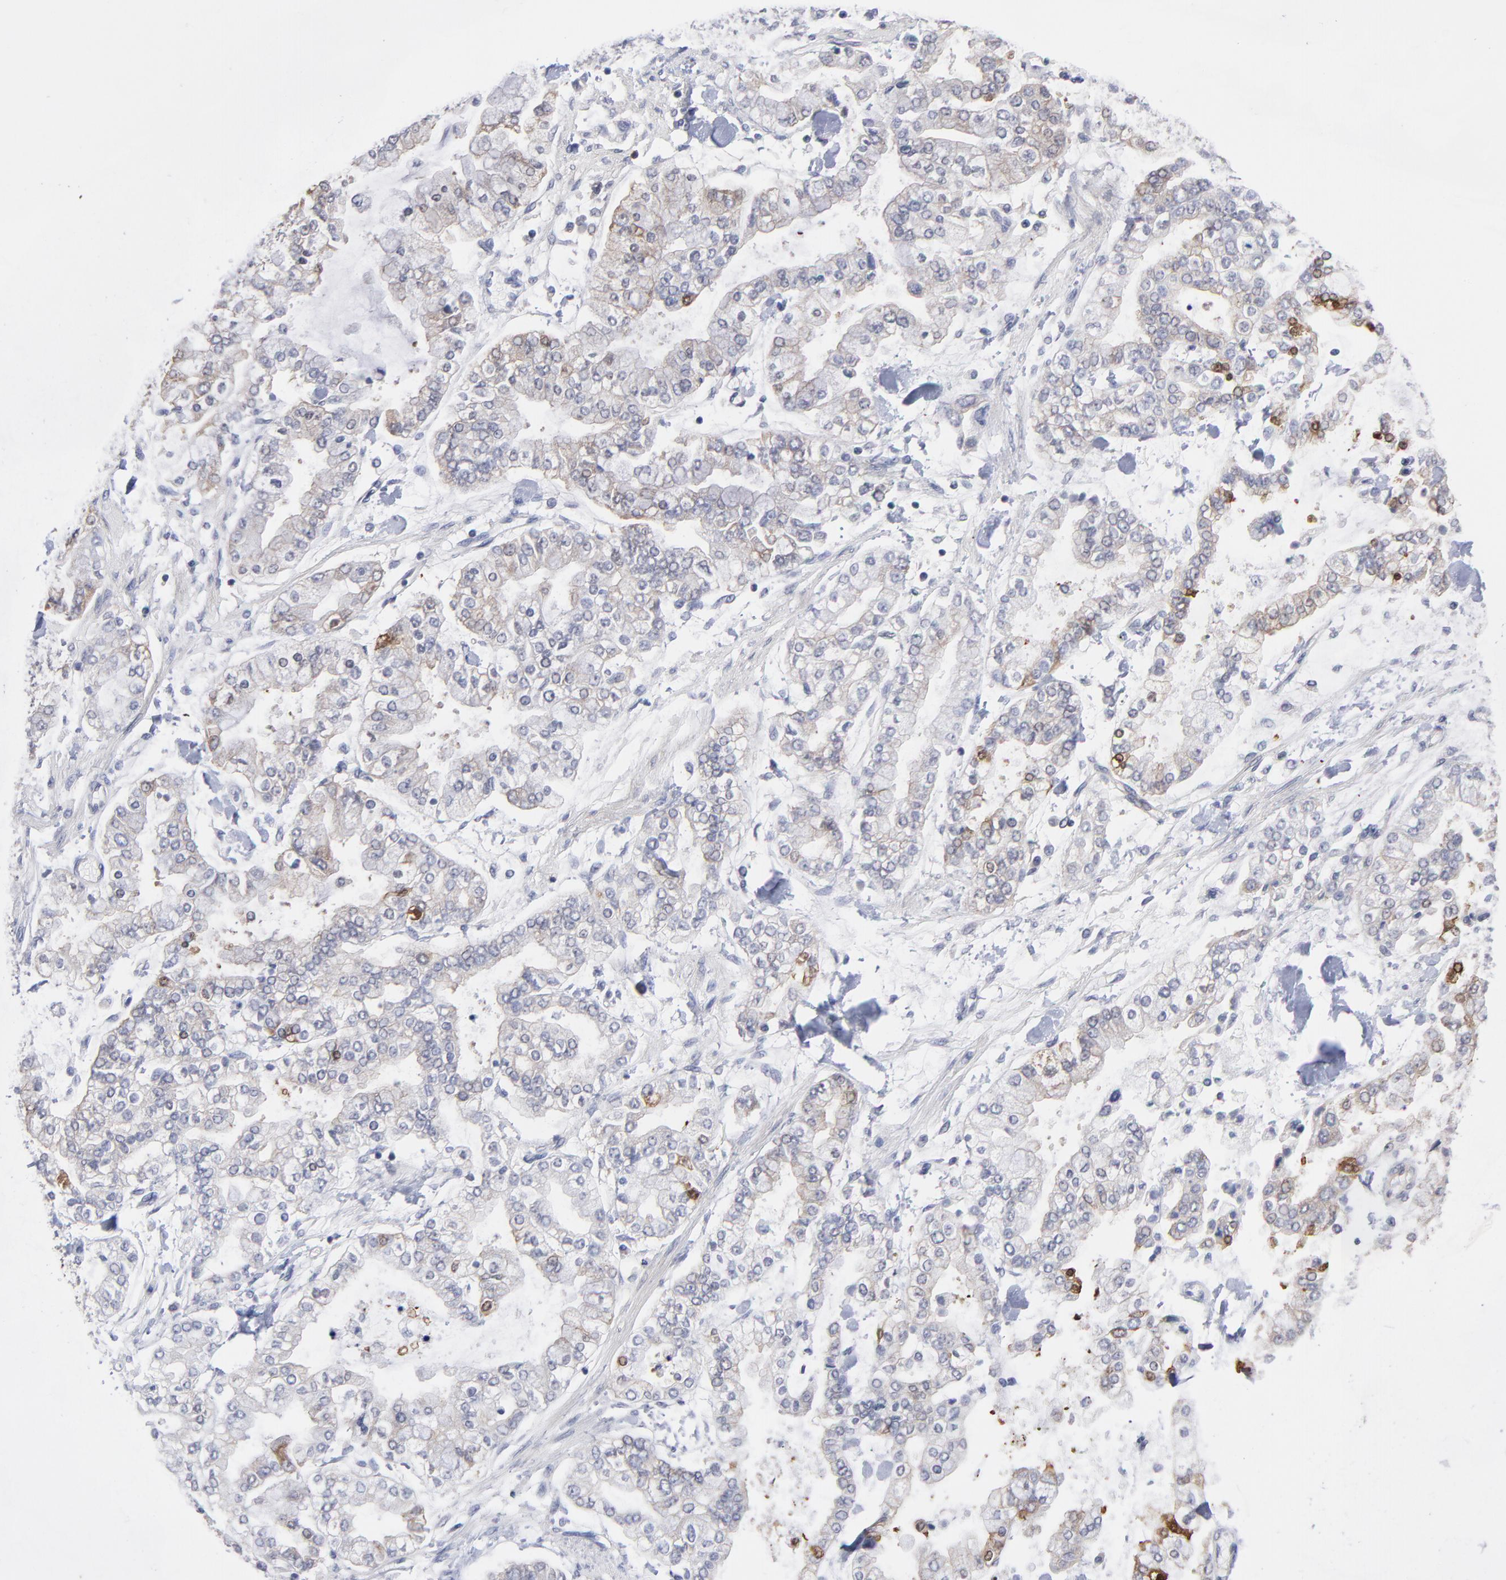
{"staining": {"intensity": "weak", "quantity": "<25%", "location": "cytoplasmic/membranous"}, "tissue": "stomach cancer", "cell_type": "Tumor cells", "image_type": "cancer", "snomed": [{"axis": "morphology", "description": "Normal tissue, NOS"}, {"axis": "morphology", "description": "Adenocarcinoma, NOS"}, {"axis": "topography", "description": "Stomach, upper"}, {"axis": "topography", "description": "Stomach"}], "caption": "The image demonstrates no staining of tumor cells in adenocarcinoma (stomach). Brightfield microscopy of IHC stained with DAB (brown) and hematoxylin (blue), captured at high magnification.", "gene": "NFKBIA", "patient": {"sex": "male", "age": 76}}